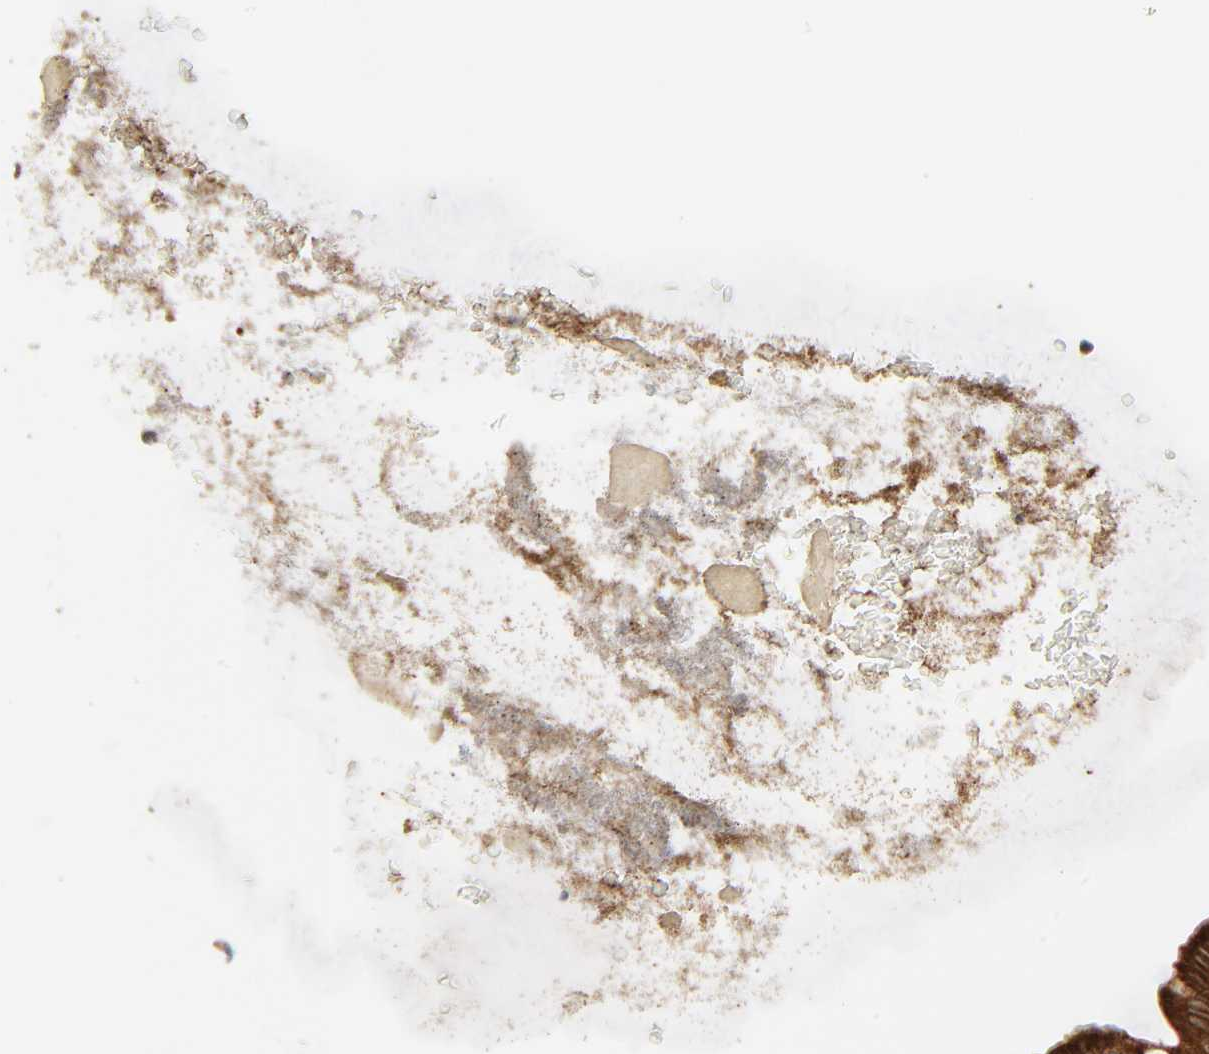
{"staining": {"intensity": "moderate", "quantity": ">75%", "location": "cytoplasmic/membranous"}, "tissue": "colon", "cell_type": "Endothelial cells", "image_type": "normal", "snomed": [{"axis": "morphology", "description": "Normal tissue, NOS"}, {"axis": "topography", "description": "Smooth muscle"}, {"axis": "topography", "description": "Colon"}], "caption": "Protein staining demonstrates moderate cytoplasmic/membranous expression in about >75% of endothelial cells in unremarkable colon. (Stains: DAB in brown, nuclei in blue, Microscopy: brightfield microscopy at high magnification).", "gene": "POR", "patient": {"sex": "male", "age": 67}}